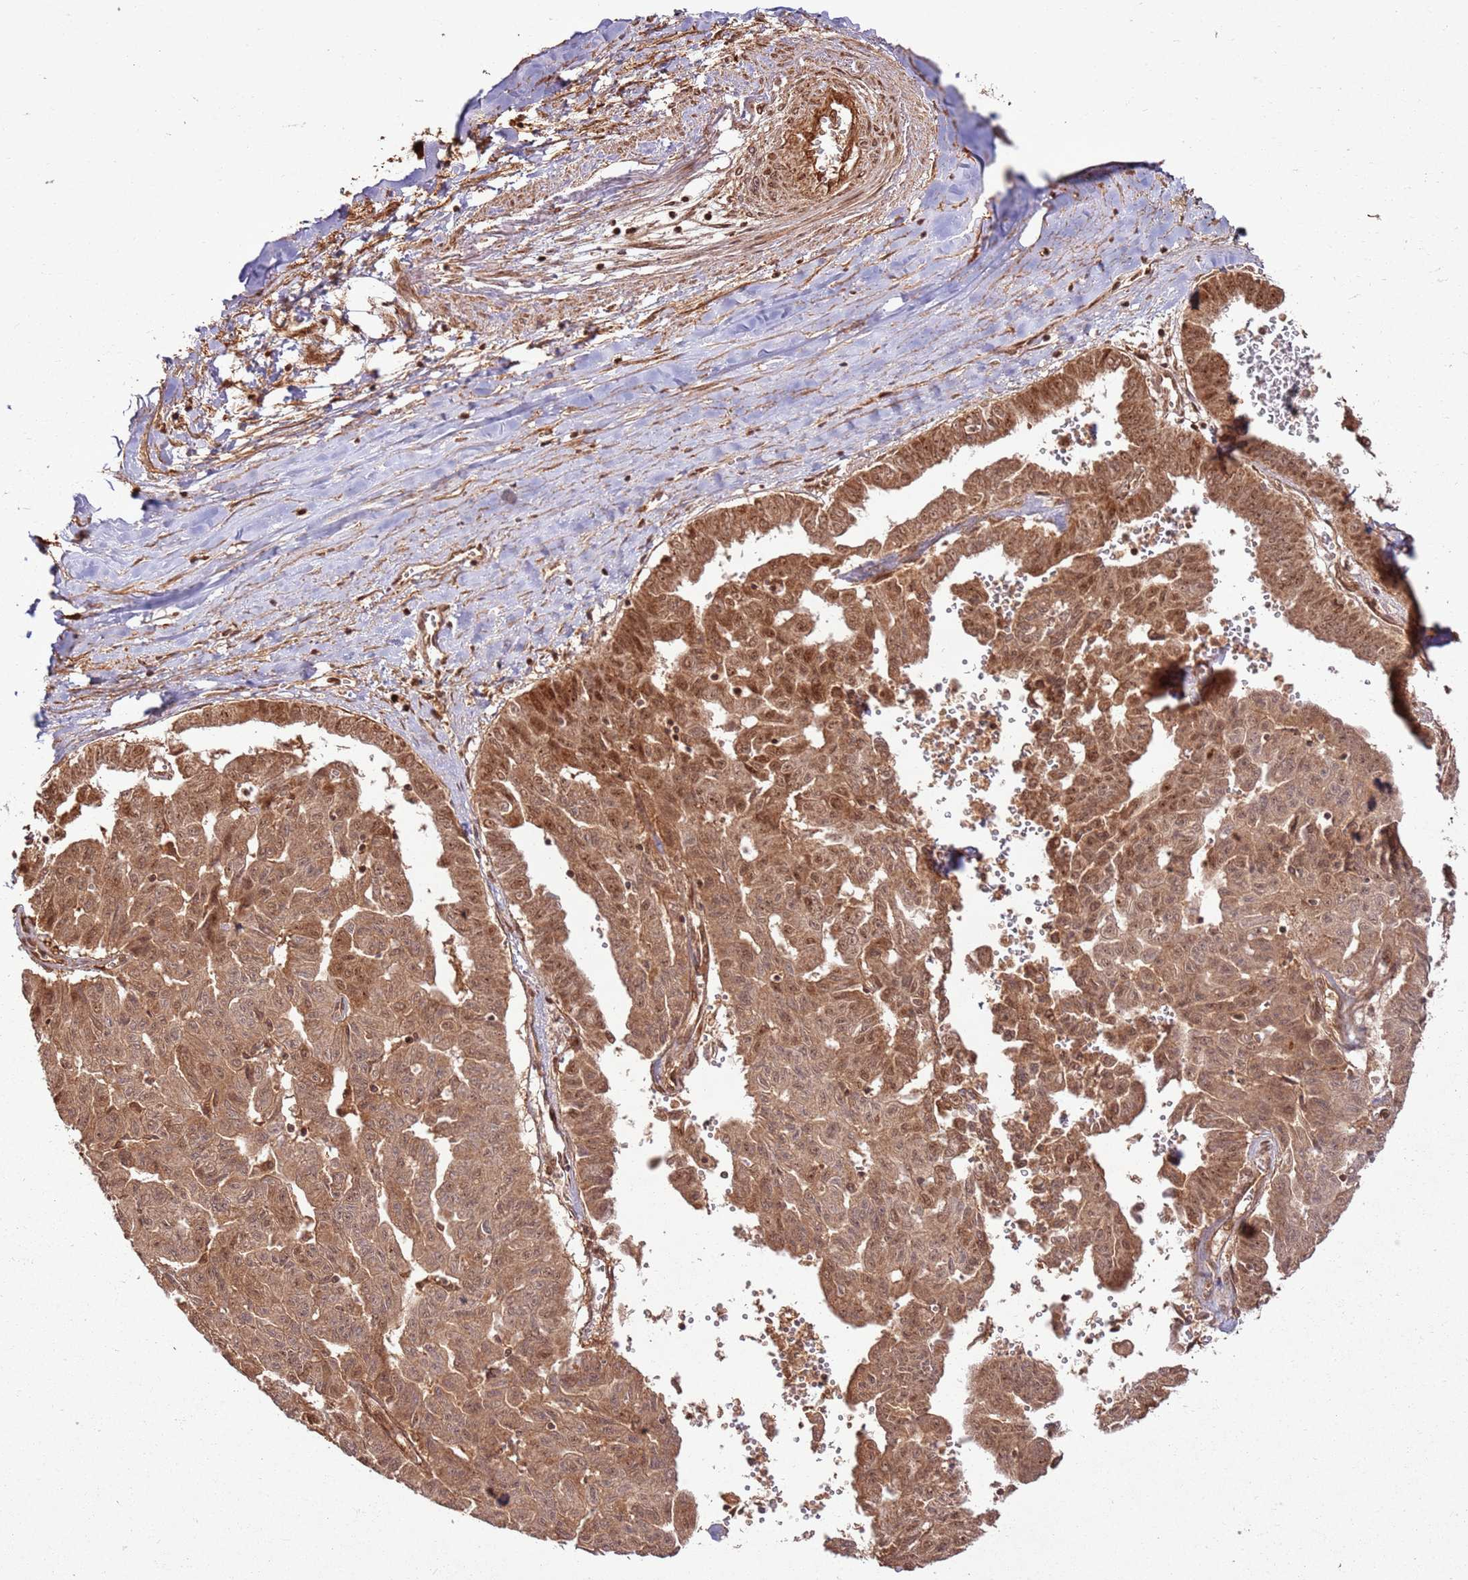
{"staining": {"intensity": "moderate", "quantity": ">75%", "location": "cytoplasmic/membranous,nuclear"}, "tissue": "liver cancer", "cell_type": "Tumor cells", "image_type": "cancer", "snomed": [{"axis": "morphology", "description": "Cholangiocarcinoma"}, {"axis": "topography", "description": "Liver"}], "caption": "The micrograph displays a brown stain indicating the presence of a protein in the cytoplasmic/membranous and nuclear of tumor cells in liver cancer (cholangiocarcinoma).", "gene": "TBC1D13", "patient": {"sex": "female", "age": 77}}